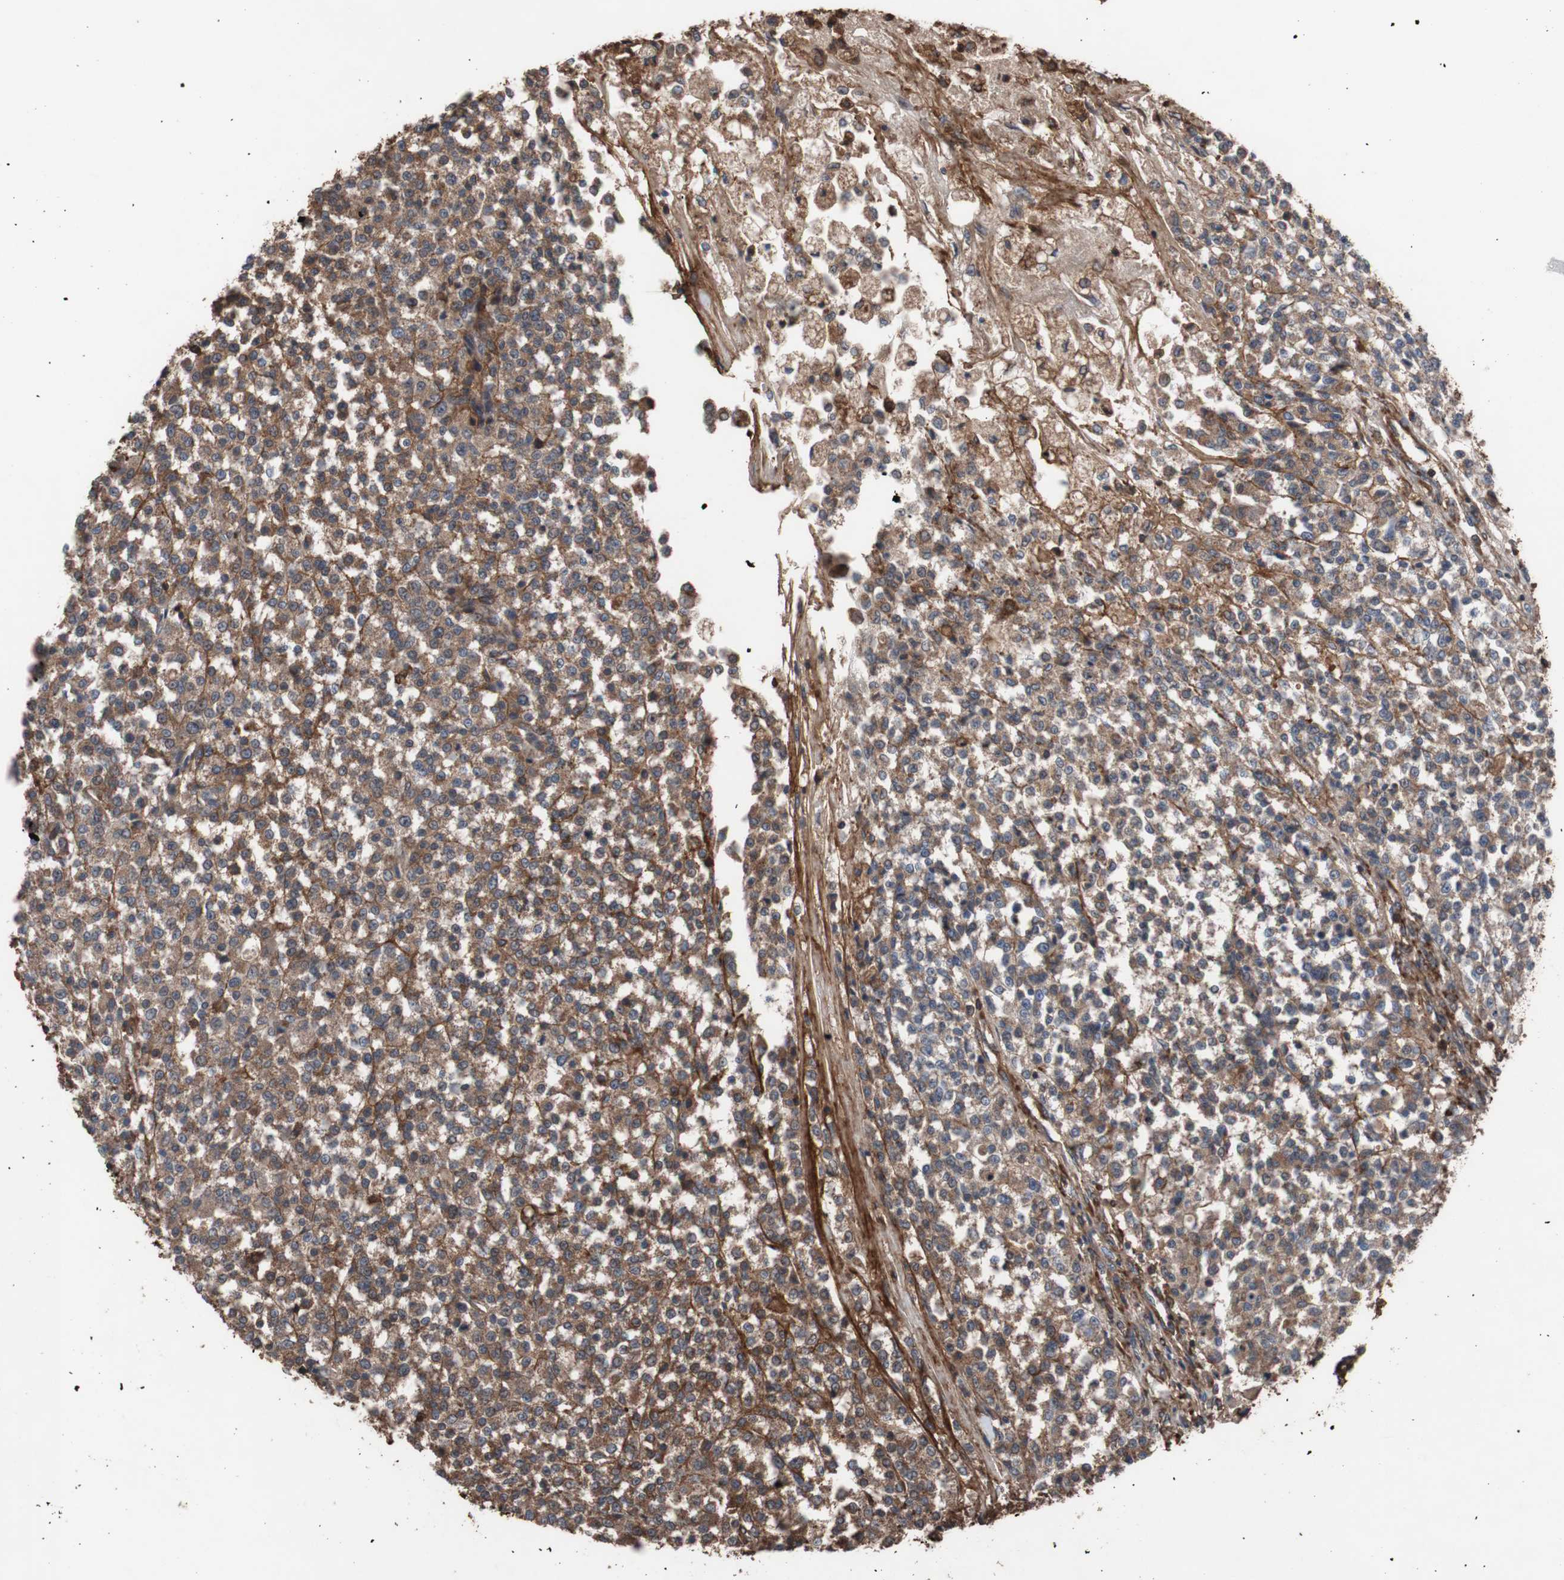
{"staining": {"intensity": "moderate", "quantity": ">75%", "location": "cytoplasmic/membranous"}, "tissue": "testis cancer", "cell_type": "Tumor cells", "image_type": "cancer", "snomed": [{"axis": "morphology", "description": "Seminoma, NOS"}, {"axis": "topography", "description": "Testis"}], "caption": "Testis cancer (seminoma) stained with a brown dye exhibits moderate cytoplasmic/membranous positive staining in approximately >75% of tumor cells.", "gene": "COL6A2", "patient": {"sex": "male", "age": 59}}